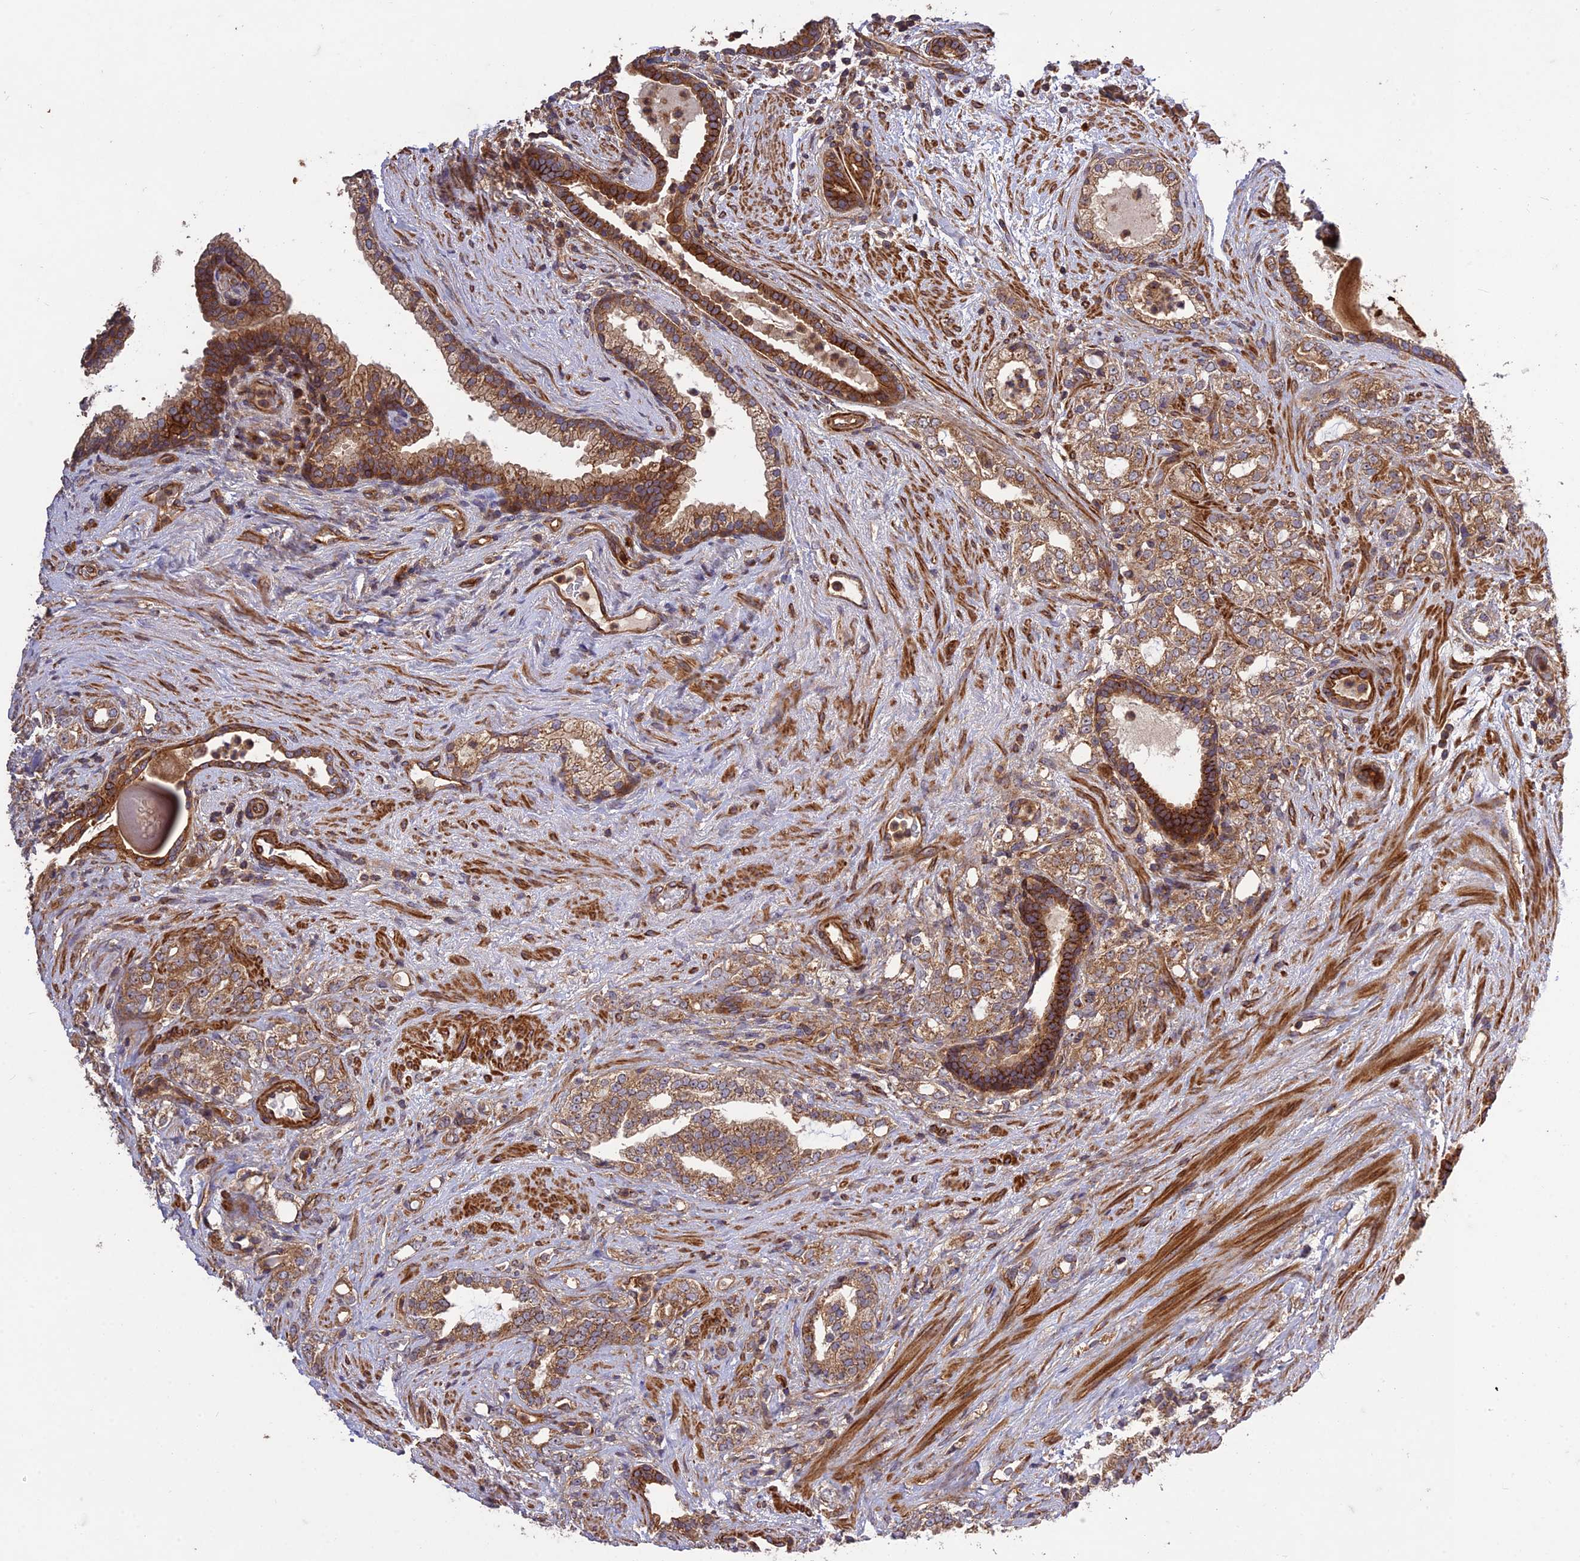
{"staining": {"intensity": "moderate", "quantity": ">75%", "location": "cytoplasmic/membranous"}, "tissue": "prostate cancer", "cell_type": "Tumor cells", "image_type": "cancer", "snomed": [{"axis": "morphology", "description": "Adenocarcinoma, High grade"}, {"axis": "topography", "description": "Prostate"}], "caption": "The micrograph exhibits a brown stain indicating the presence of a protein in the cytoplasmic/membranous of tumor cells in prostate cancer.", "gene": "TMEM131L", "patient": {"sex": "male", "age": 64}}